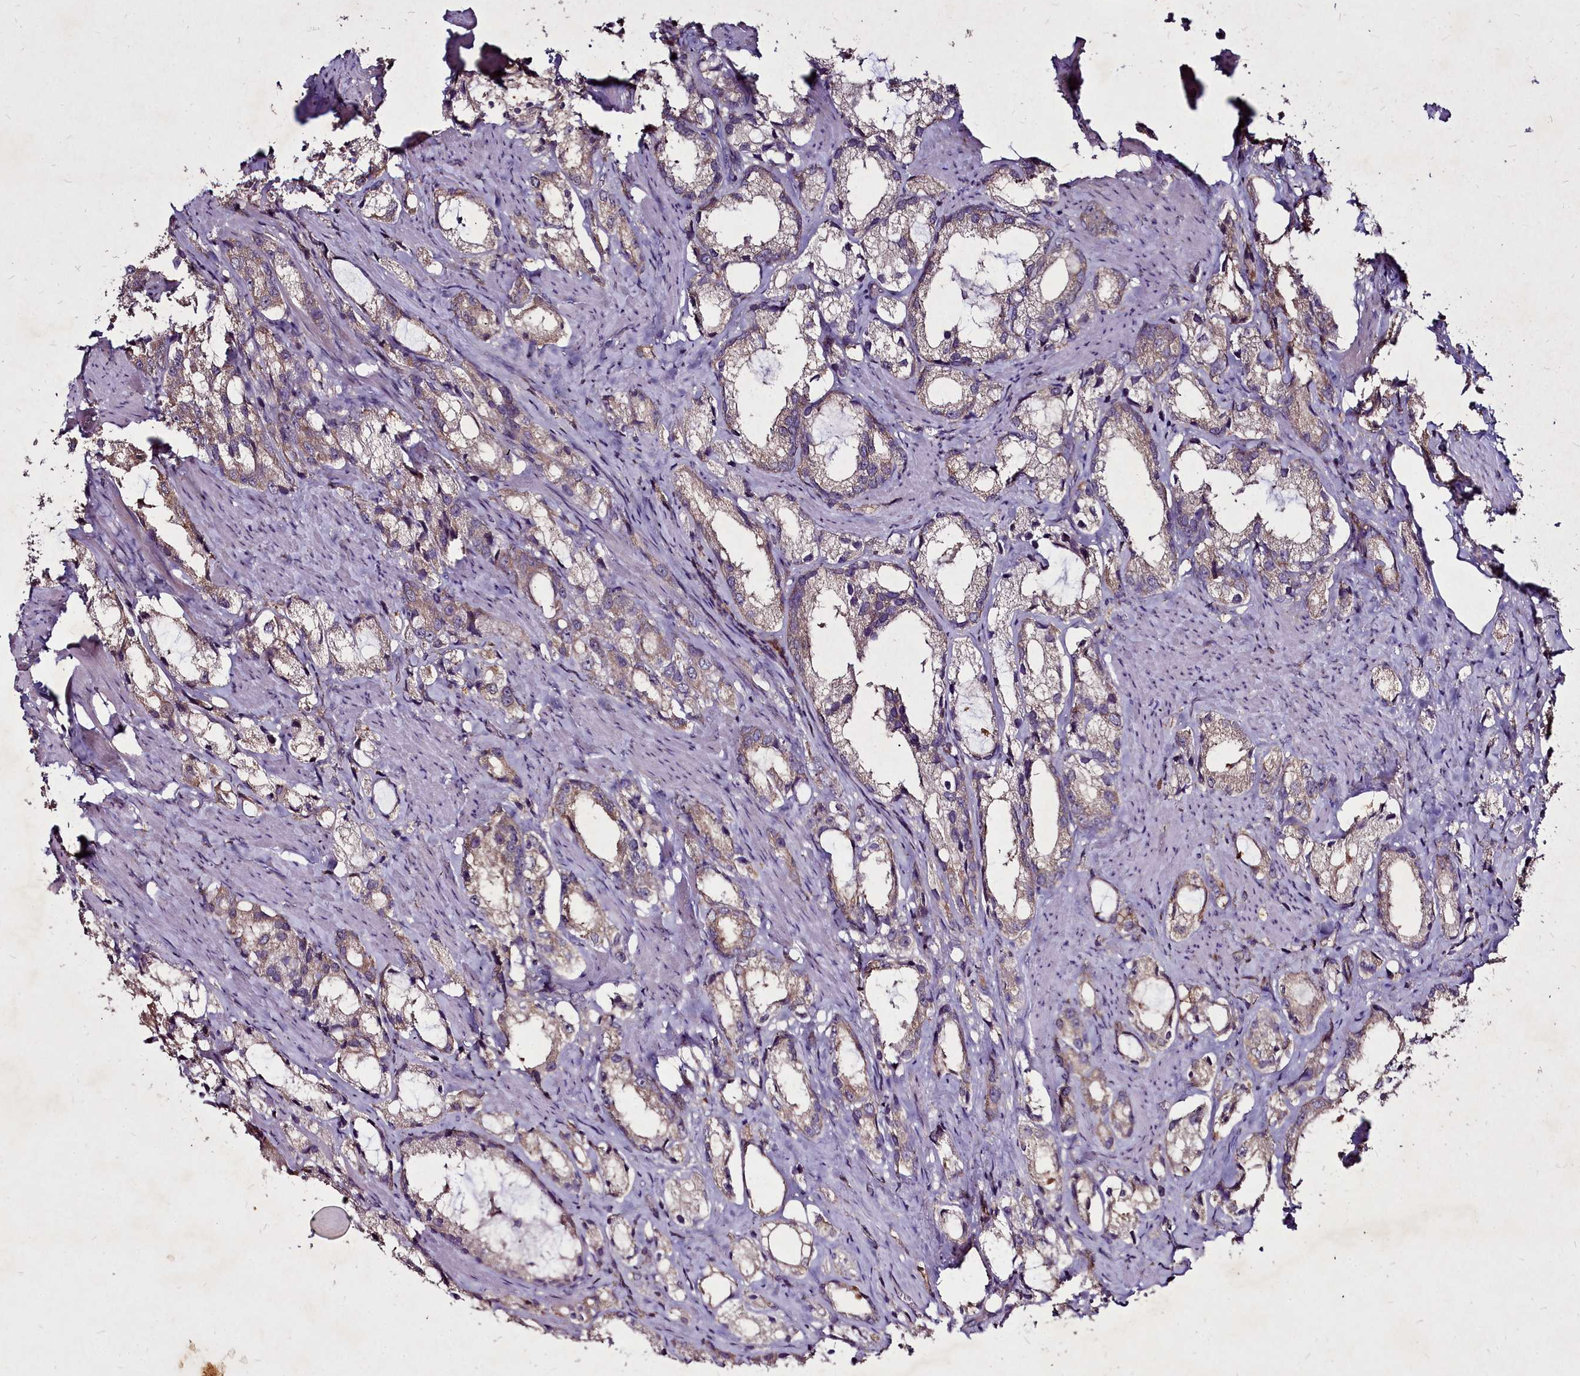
{"staining": {"intensity": "weak", "quantity": ">75%", "location": "cytoplasmic/membranous"}, "tissue": "prostate cancer", "cell_type": "Tumor cells", "image_type": "cancer", "snomed": [{"axis": "morphology", "description": "Adenocarcinoma, High grade"}, {"axis": "topography", "description": "Prostate"}], "caption": "This image reveals immunohistochemistry (IHC) staining of human prostate cancer (adenocarcinoma (high-grade)), with low weak cytoplasmic/membranous staining in approximately >75% of tumor cells.", "gene": "NCKAP1L", "patient": {"sex": "male", "age": 66}}